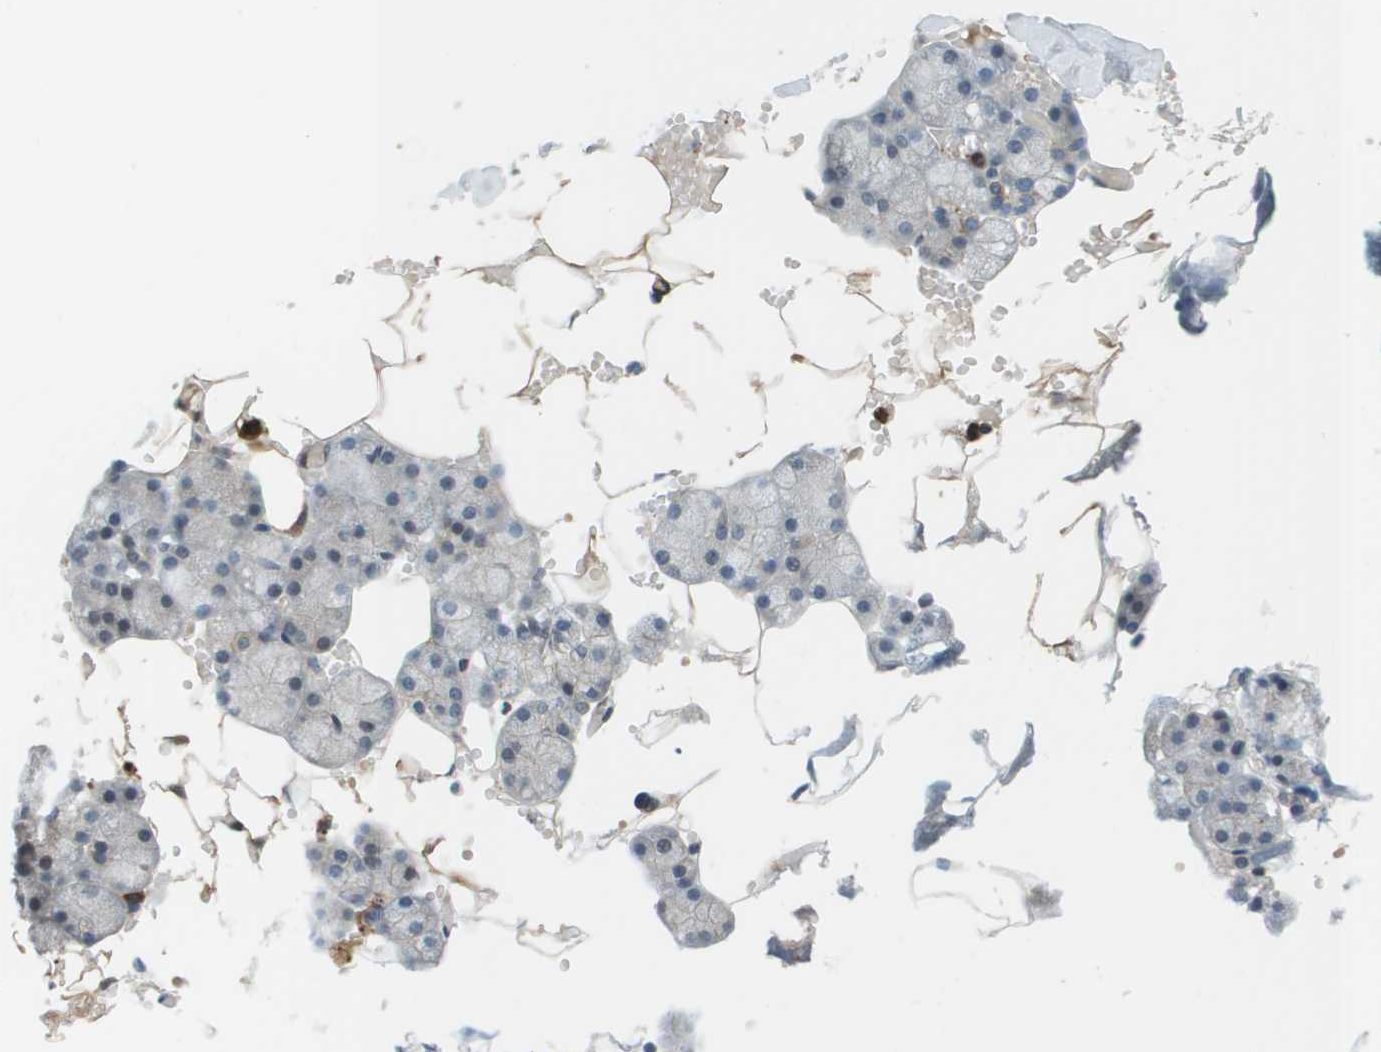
{"staining": {"intensity": "moderate", "quantity": ">75%", "location": "cytoplasmic/membranous,nuclear"}, "tissue": "salivary gland", "cell_type": "Glandular cells", "image_type": "normal", "snomed": [{"axis": "morphology", "description": "Normal tissue, NOS"}, {"axis": "topography", "description": "Salivary gland"}], "caption": "Moderate cytoplasmic/membranous,nuclear expression is appreciated in approximately >75% of glandular cells in normal salivary gland. (DAB (3,3'-diaminobenzidine) IHC with brightfield microscopy, high magnification).", "gene": "CACNB4", "patient": {"sex": "male", "age": 62}}